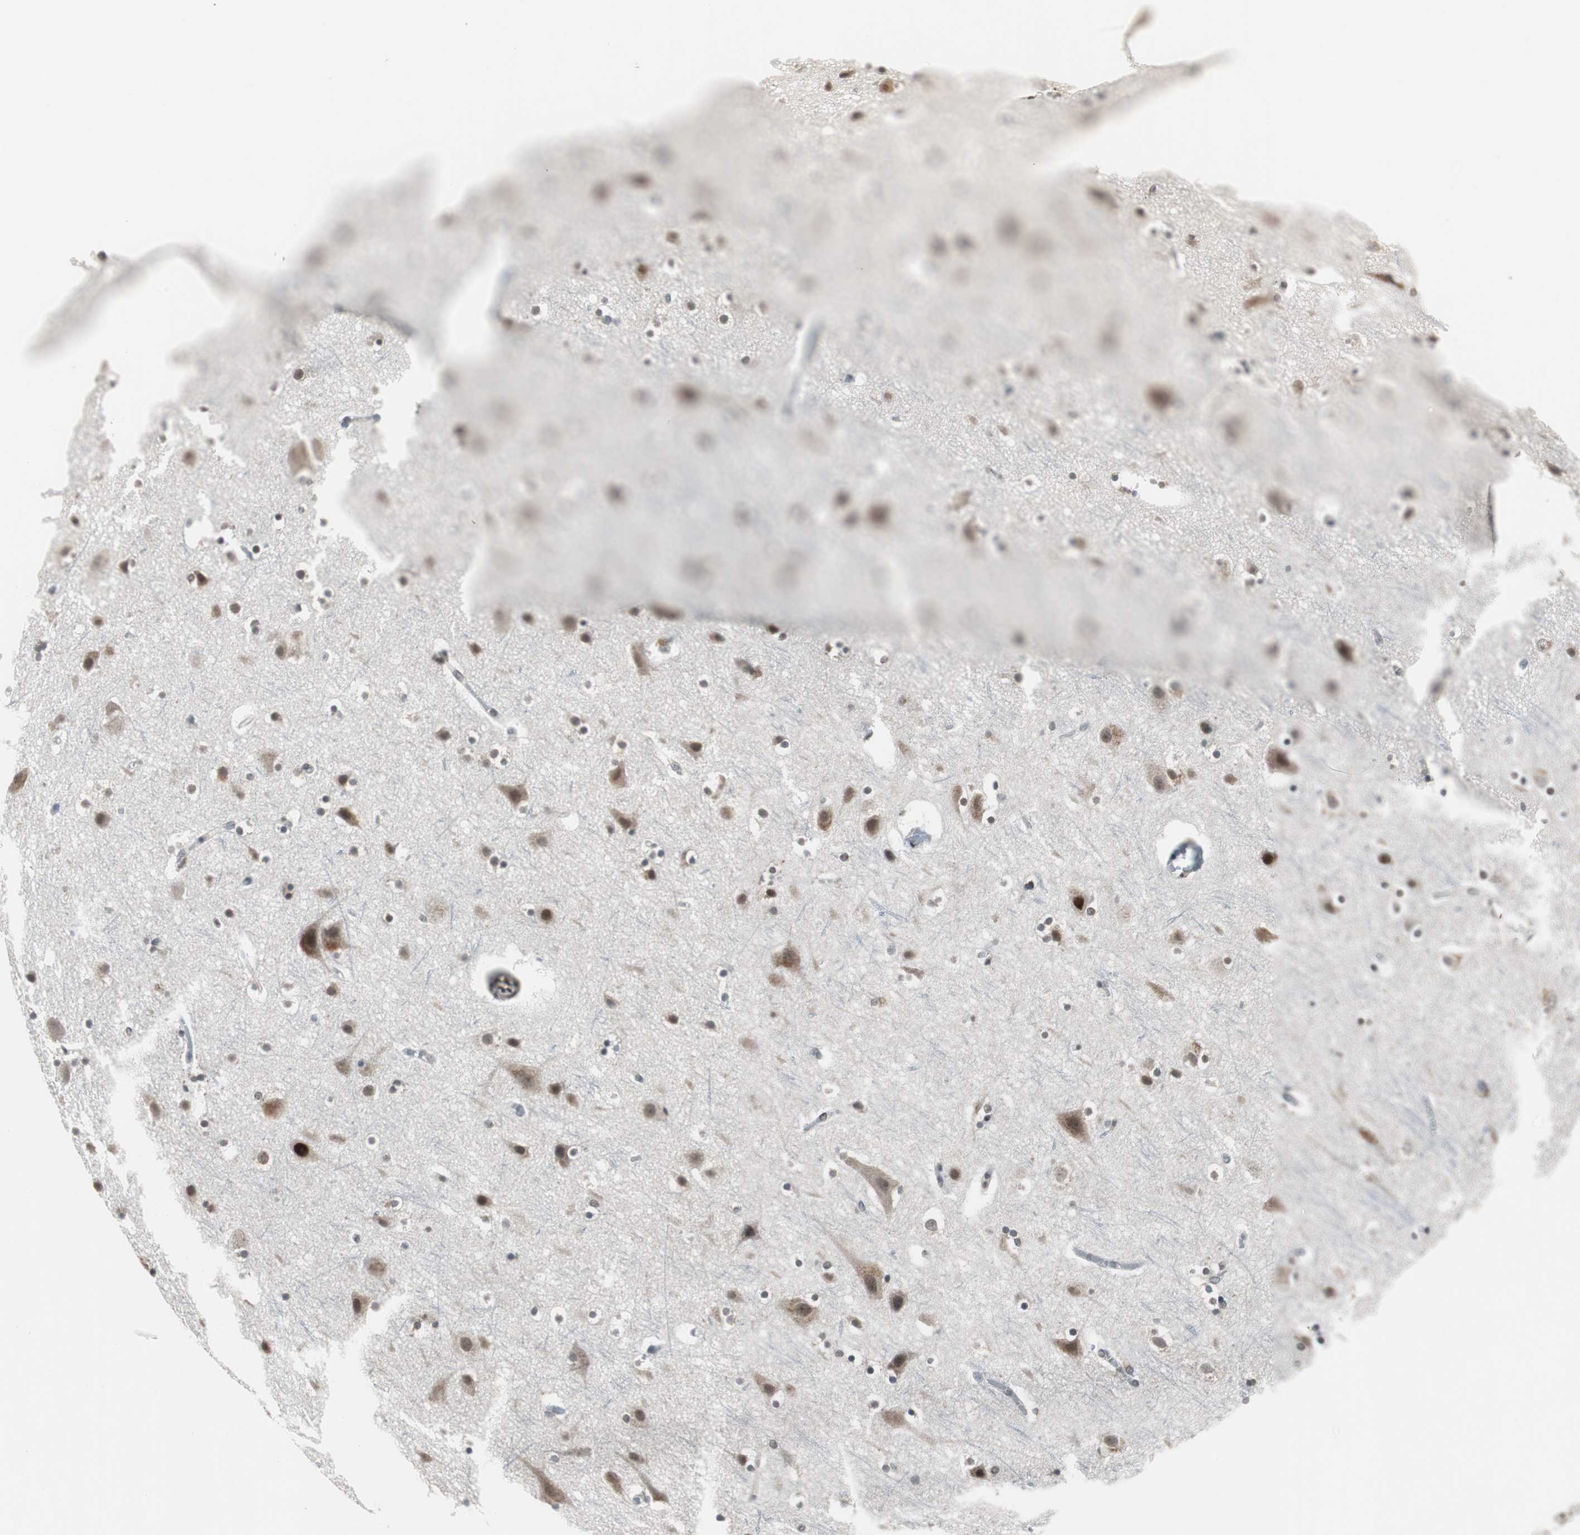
{"staining": {"intensity": "weak", "quantity": ">75%", "location": "nuclear"}, "tissue": "cerebral cortex", "cell_type": "Endothelial cells", "image_type": "normal", "snomed": [{"axis": "morphology", "description": "Normal tissue, NOS"}, {"axis": "topography", "description": "Cerebral cortex"}], "caption": "Brown immunohistochemical staining in unremarkable cerebral cortex displays weak nuclear positivity in about >75% of endothelial cells.", "gene": "TAF7", "patient": {"sex": "male", "age": 45}}